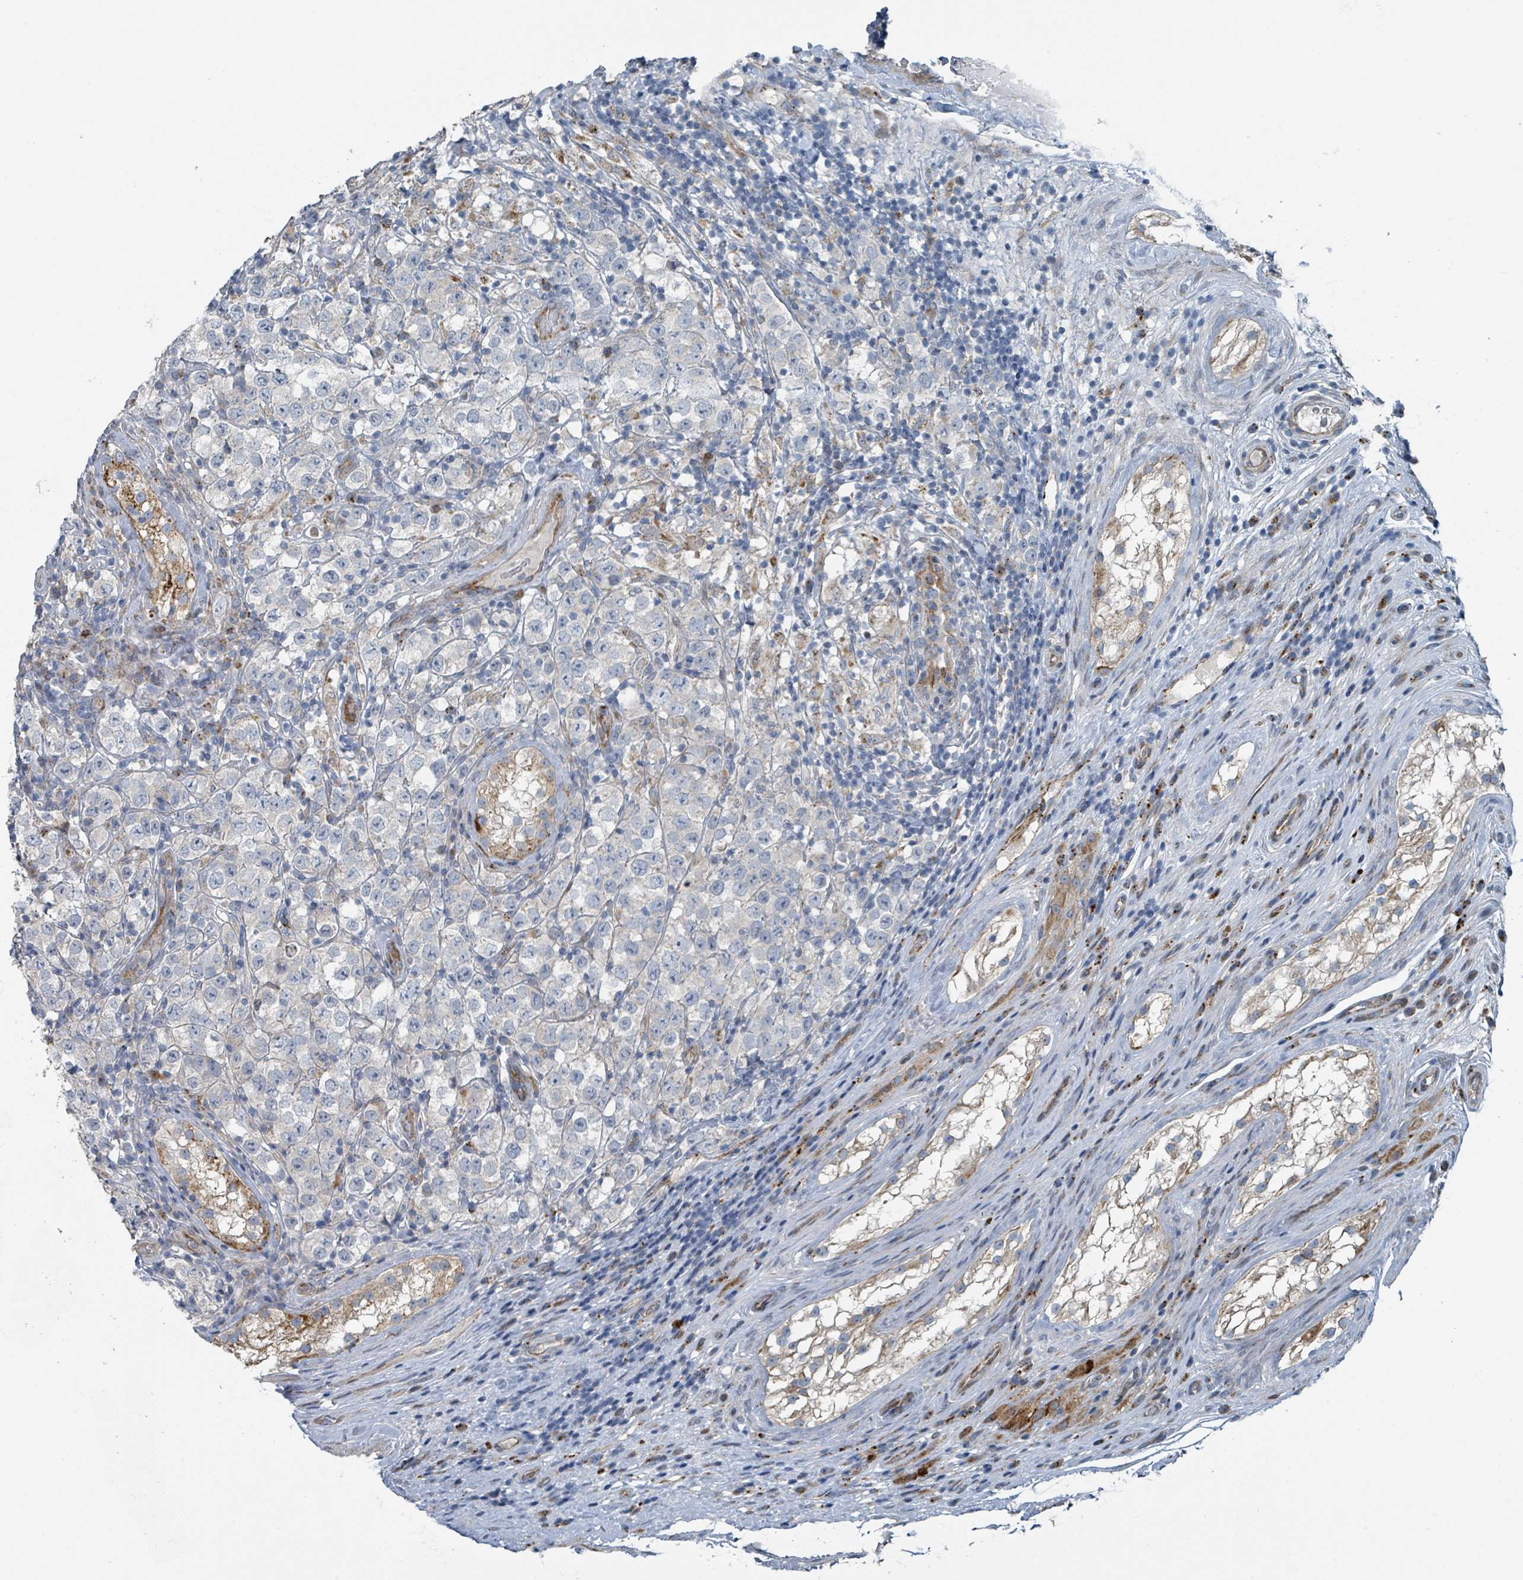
{"staining": {"intensity": "negative", "quantity": "none", "location": "none"}, "tissue": "testis cancer", "cell_type": "Tumor cells", "image_type": "cancer", "snomed": [{"axis": "morphology", "description": "Seminoma, NOS"}, {"axis": "morphology", "description": "Carcinoma, Embryonal, NOS"}, {"axis": "topography", "description": "Testis"}], "caption": "Tumor cells are negative for brown protein staining in embryonal carcinoma (testis). (DAB (3,3'-diaminobenzidine) immunohistochemistry visualized using brightfield microscopy, high magnification).", "gene": "DIPK2A", "patient": {"sex": "male", "age": 41}}